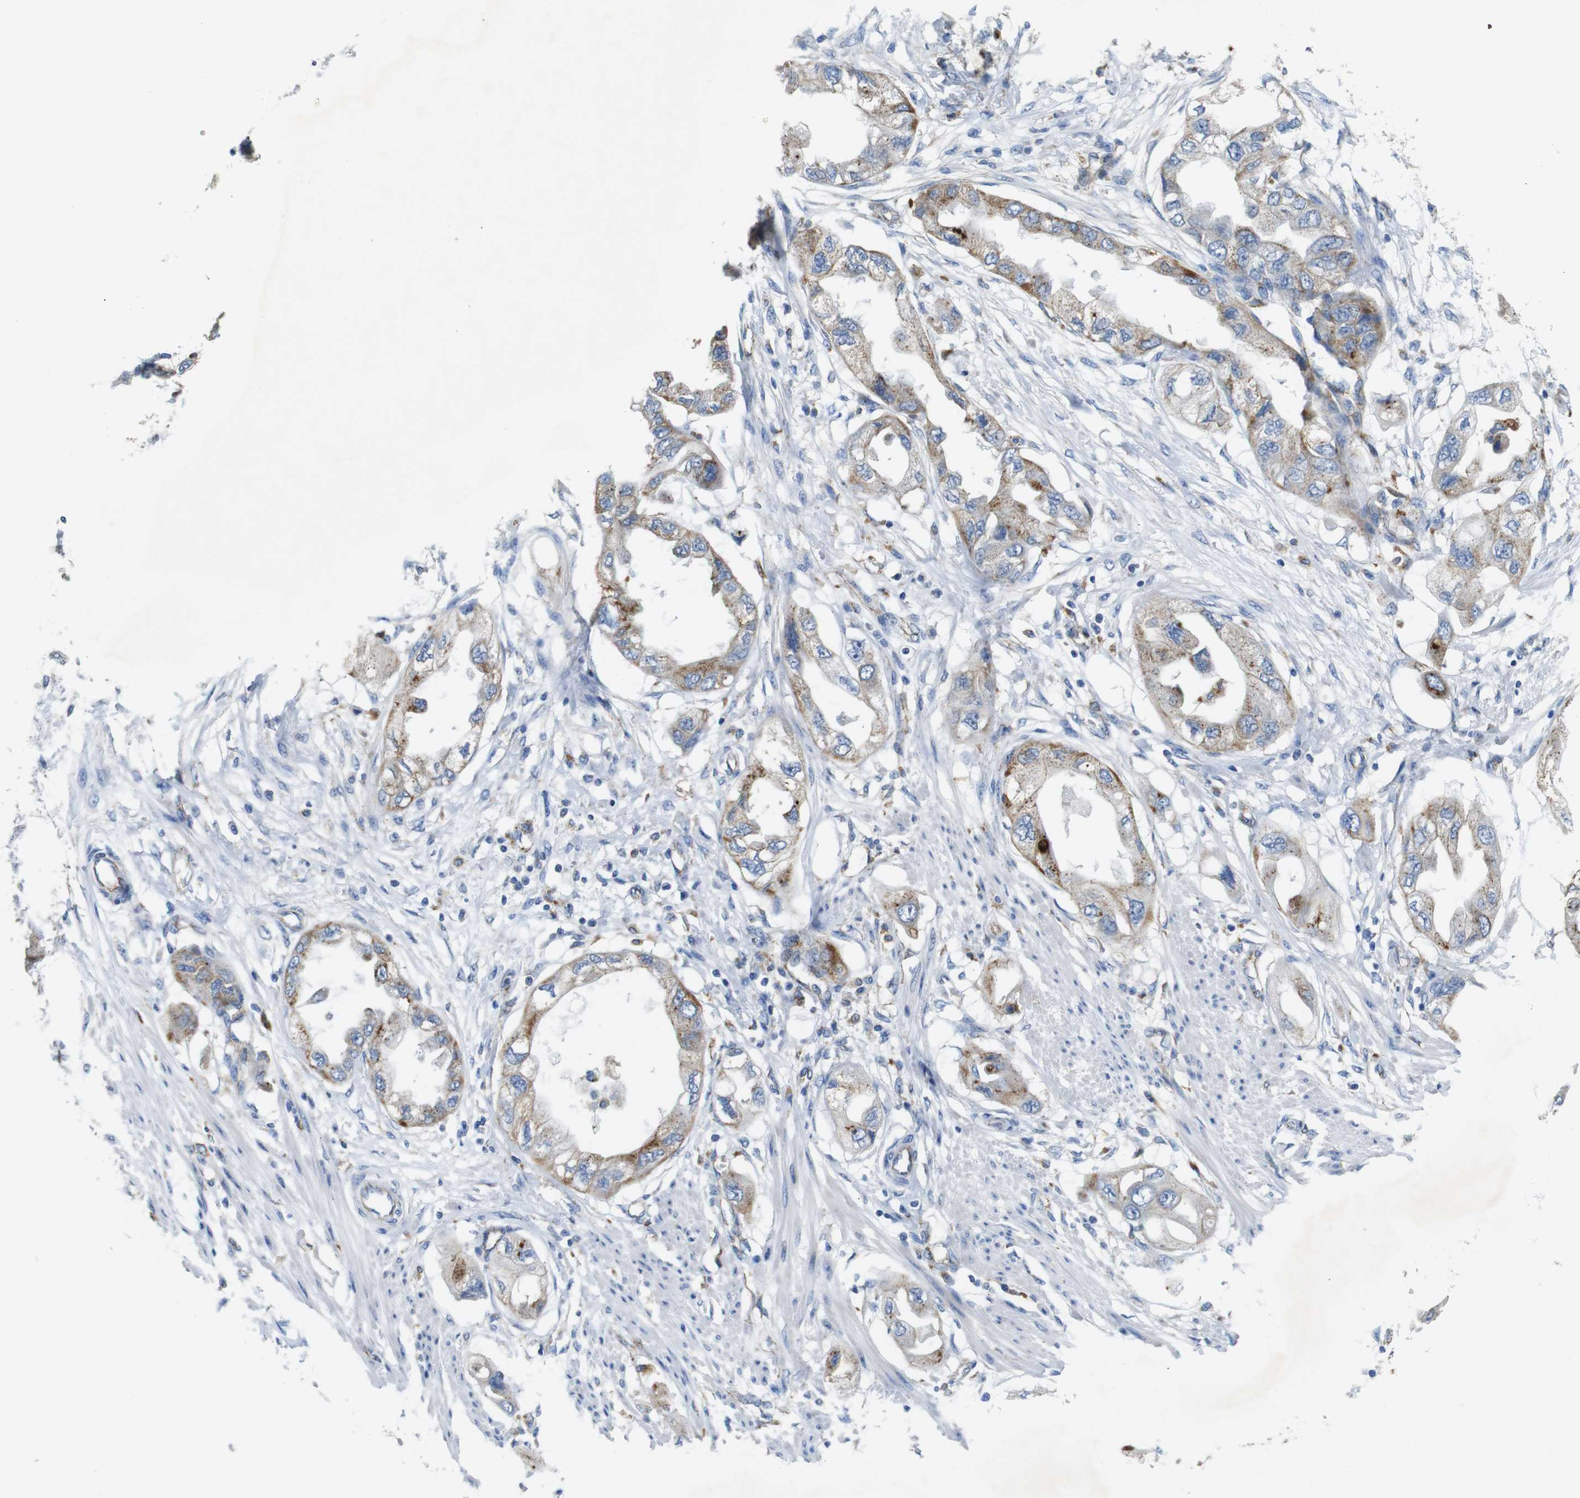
{"staining": {"intensity": "weak", "quantity": "25%-75%", "location": "cytoplasmic/membranous"}, "tissue": "endometrial cancer", "cell_type": "Tumor cells", "image_type": "cancer", "snomed": [{"axis": "morphology", "description": "Adenocarcinoma, NOS"}, {"axis": "topography", "description": "Endometrium"}], "caption": "Brown immunohistochemical staining in human endometrial cancer (adenocarcinoma) exhibits weak cytoplasmic/membranous expression in approximately 25%-75% of tumor cells.", "gene": "NHLRC3", "patient": {"sex": "female", "age": 67}}